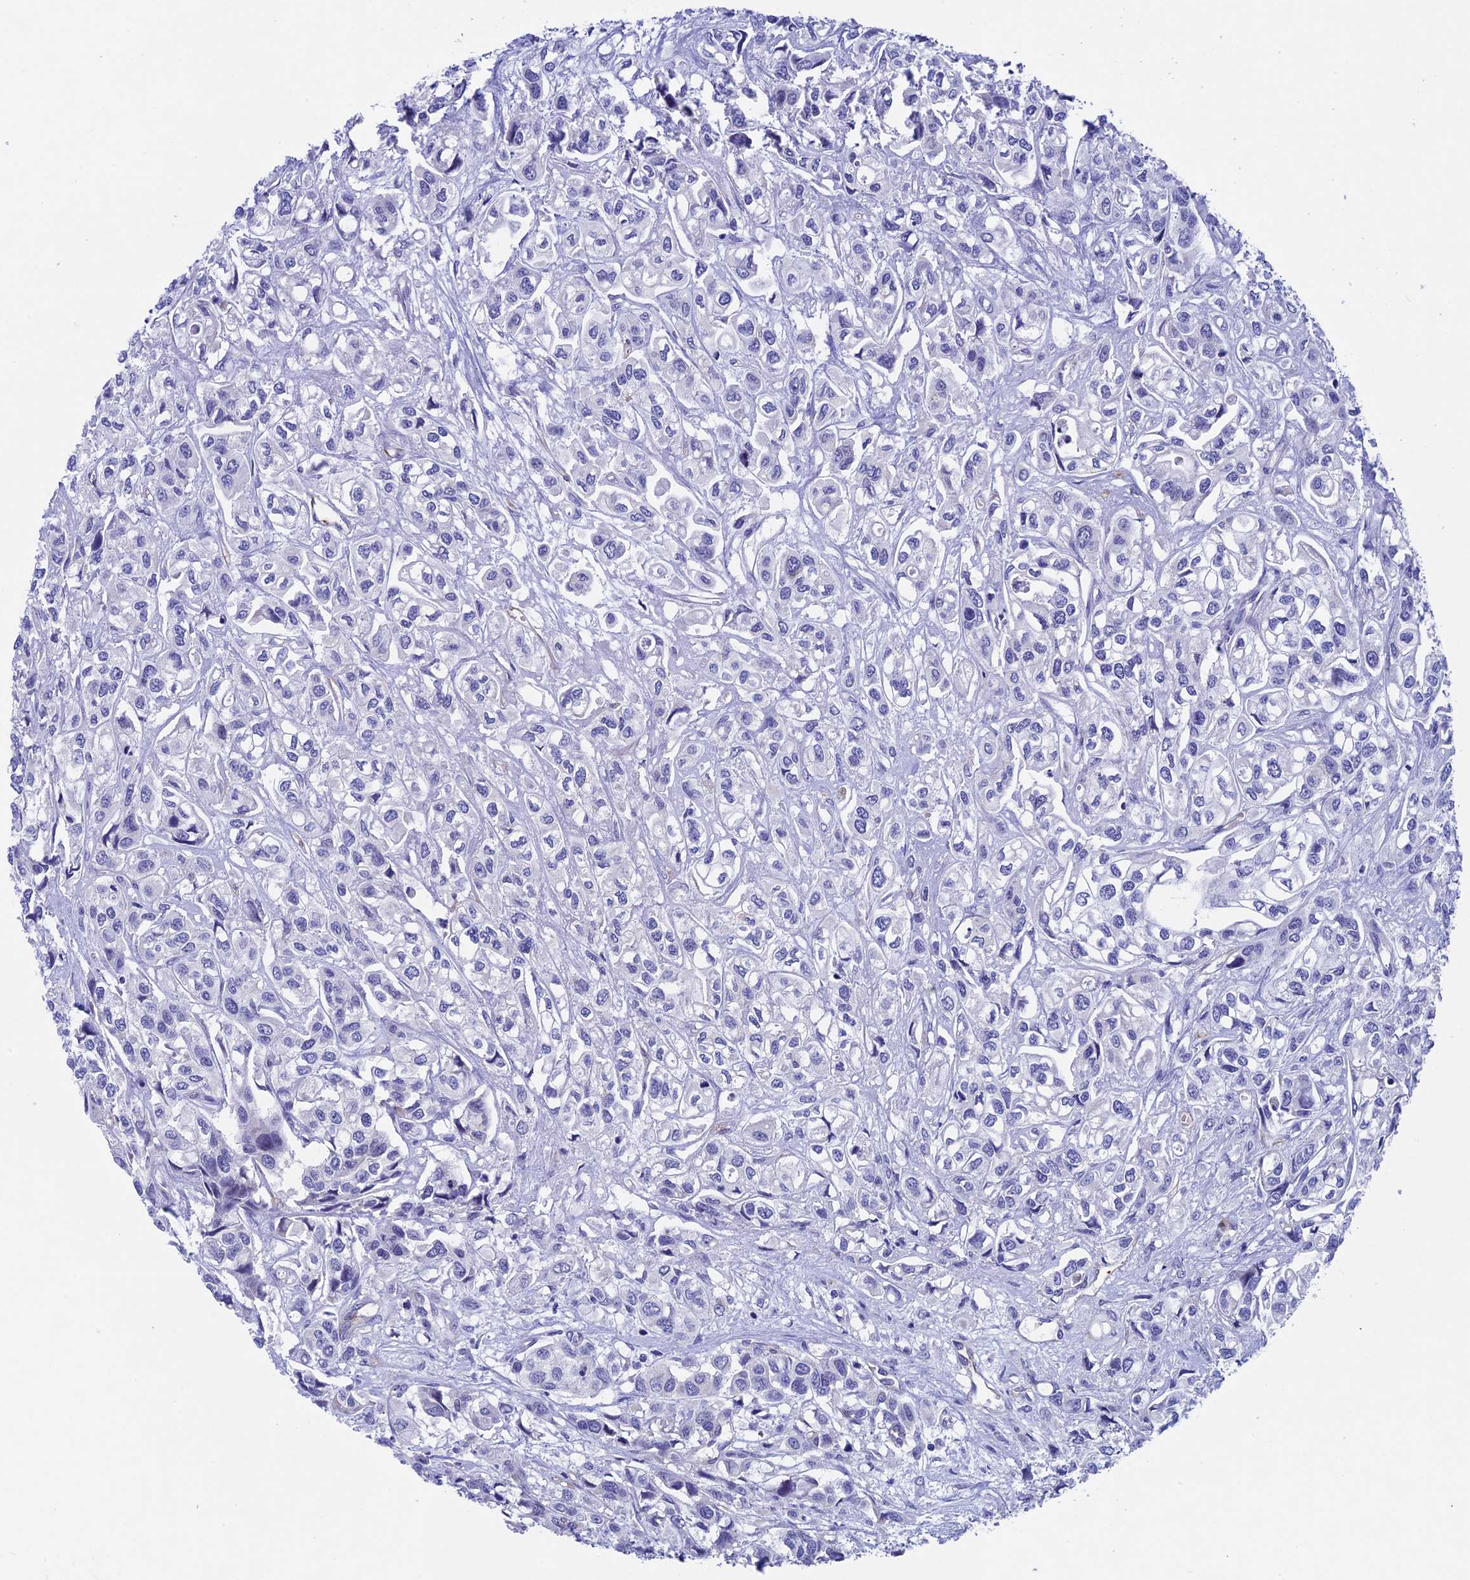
{"staining": {"intensity": "negative", "quantity": "none", "location": "none"}, "tissue": "urothelial cancer", "cell_type": "Tumor cells", "image_type": "cancer", "snomed": [{"axis": "morphology", "description": "Urothelial carcinoma, High grade"}, {"axis": "topography", "description": "Urinary bladder"}], "caption": "High power microscopy micrograph of an IHC micrograph of high-grade urothelial carcinoma, revealing no significant positivity in tumor cells.", "gene": "INSYN1", "patient": {"sex": "male", "age": 67}}